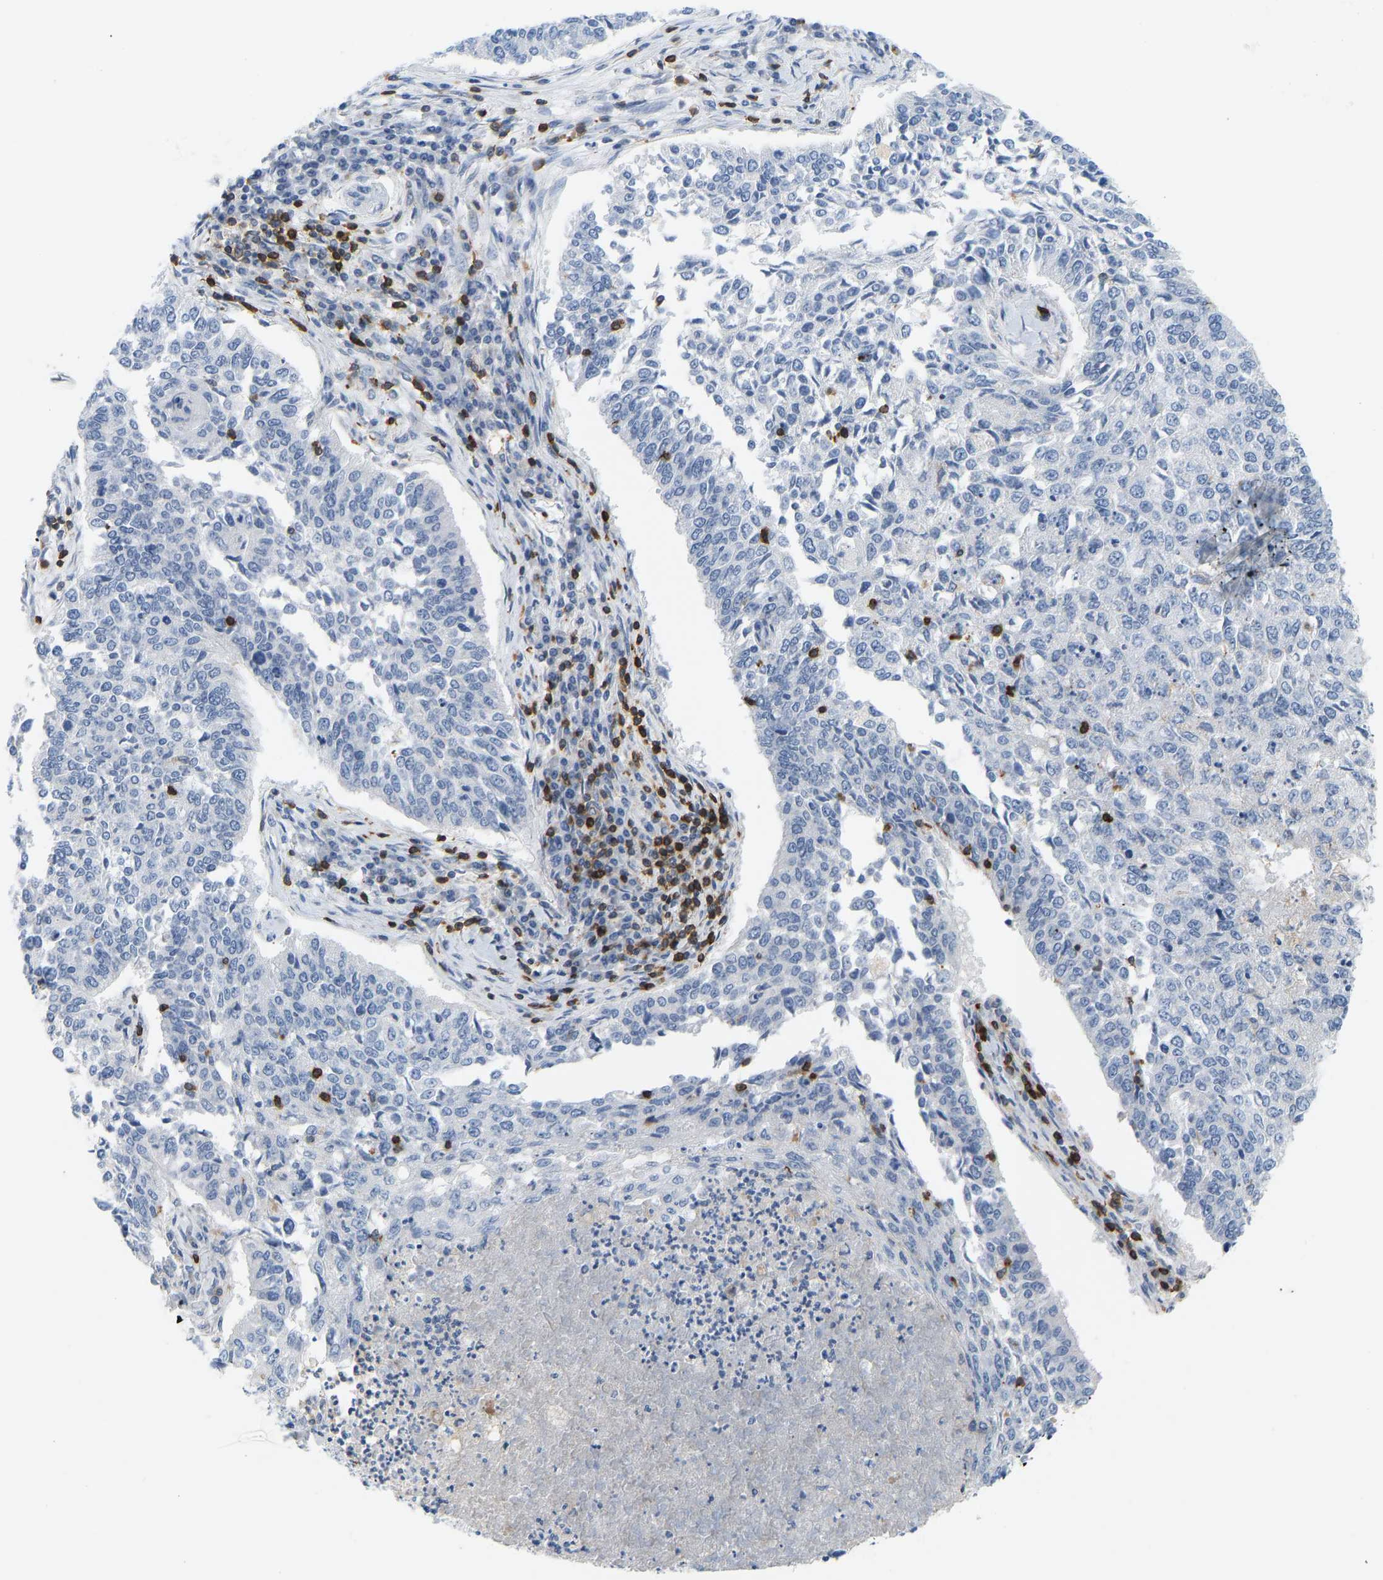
{"staining": {"intensity": "negative", "quantity": "none", "location": "none"}, "tissue": "lung cancer", "cell_type": "Tumor cells", "image_type": "cancer", "snomed": [{"axis": "morphology", "description": "Normal tissue, NOS"}, {"axis": "morphology", "description": "Squamous cell carcinoma, NOS"}, {"axis": "topography", "description": "Cartilage tissue"}, {"axis": "topography", "description": "Bronchus"}, {"axis": "topography", "description": "Lung"}], "caption": "Tumor cells are negative for brown protein staining in lung cancer. (Immunohistochemistry, brightfield microscopy, high magnification).", "gene": "EVL", "patient": {"sex": "female", "age": 49}}